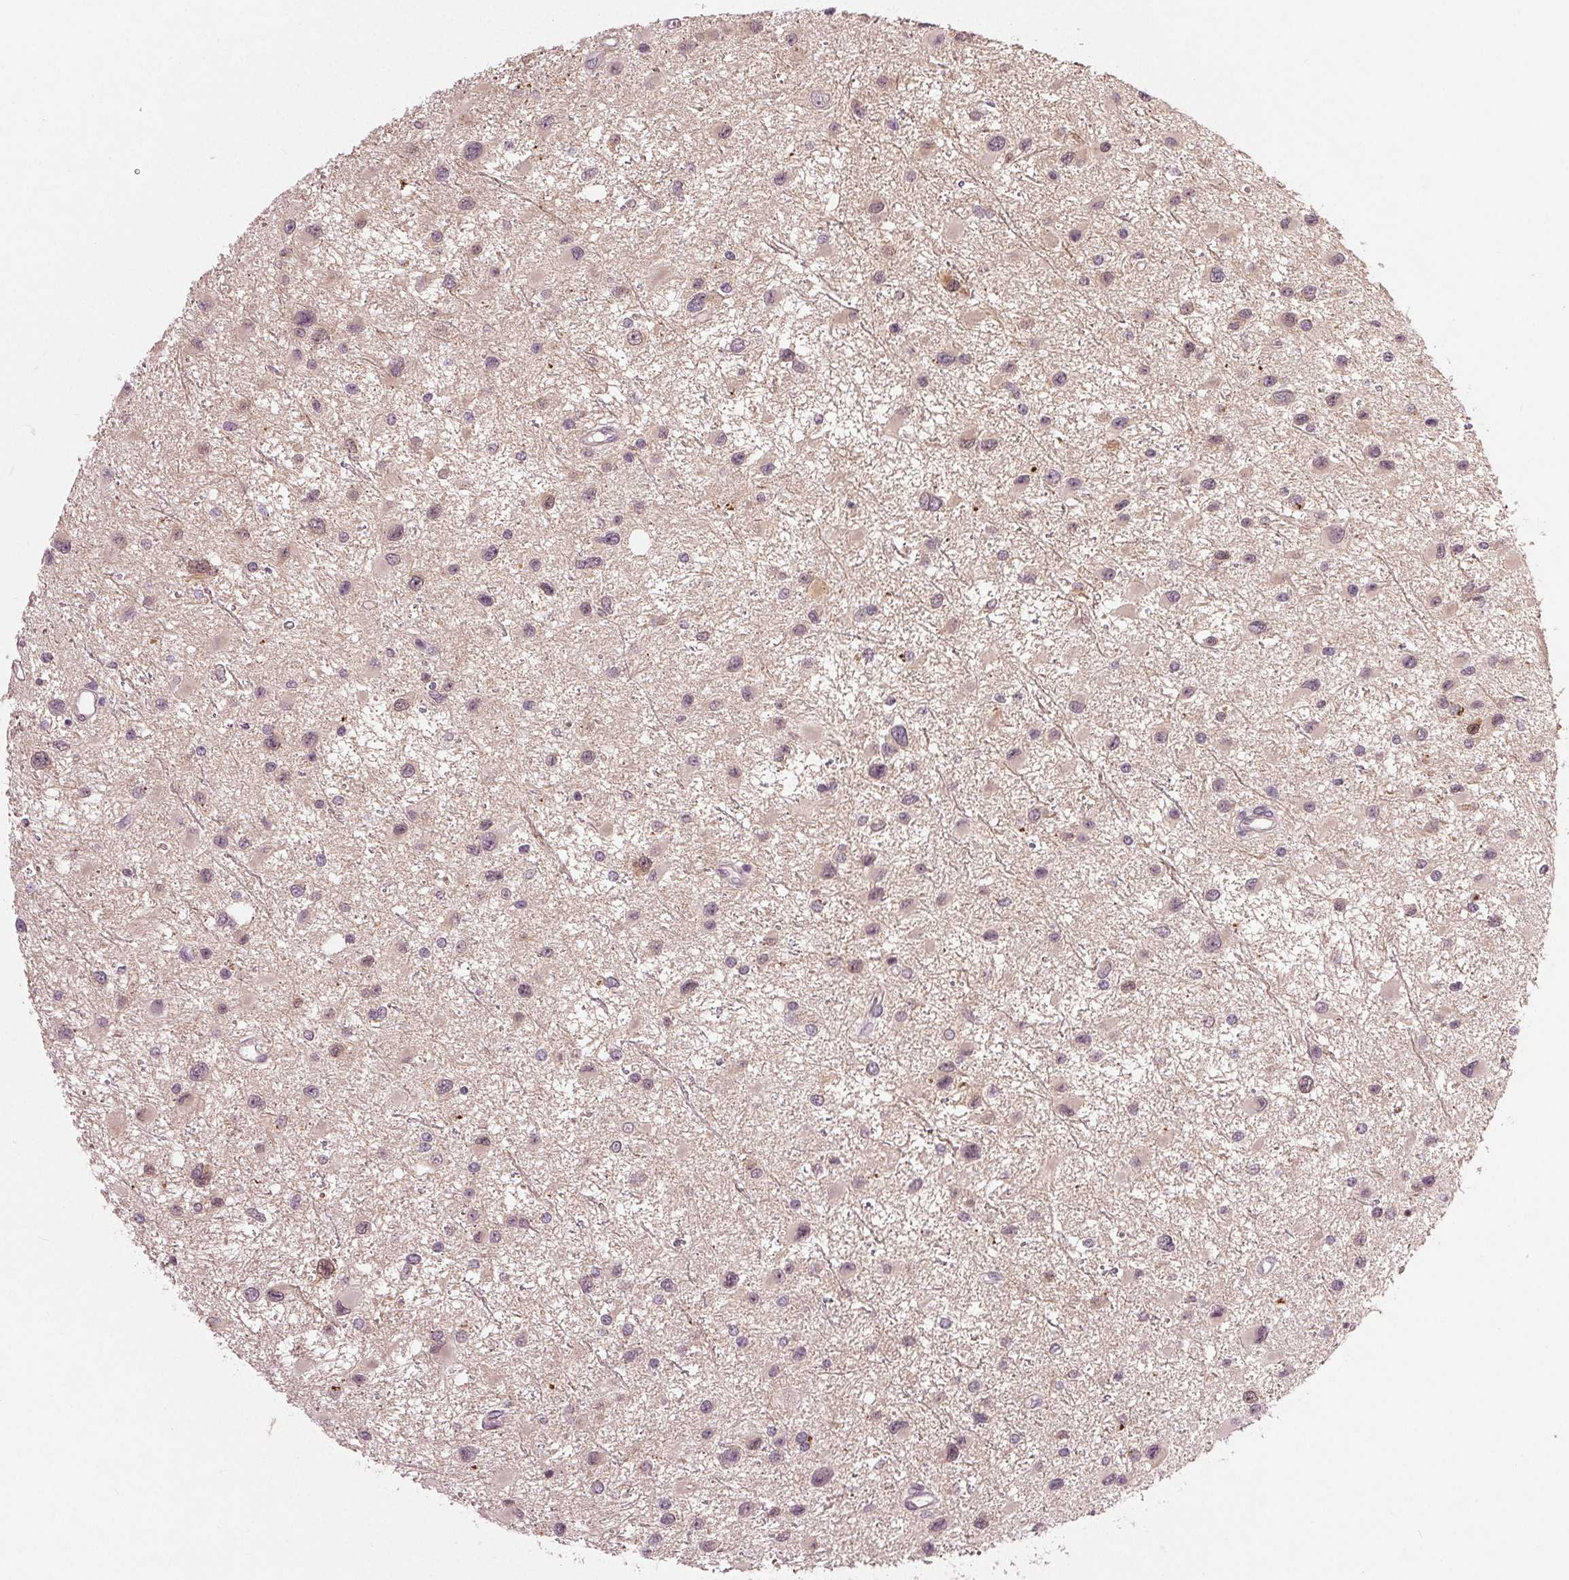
{"staining": {"intensity": "weak", "quantity": "<25%", "location": "nuclear"}, "tissue": "glioma", "cell_type": "Tumor cells", "image_type": "cancer", "snomed": [{"axis": "morphology", "description": "Glioma, malignant, Low grade"}, {"axis": "topography", "description": "Brain"}], "caption": "Immunohistochemical staining of malignant low-grade glioma shows no significant positivity in tumor cells.", "gene": "ZNF605", "patient": {"sex": "female", "age": 32}}